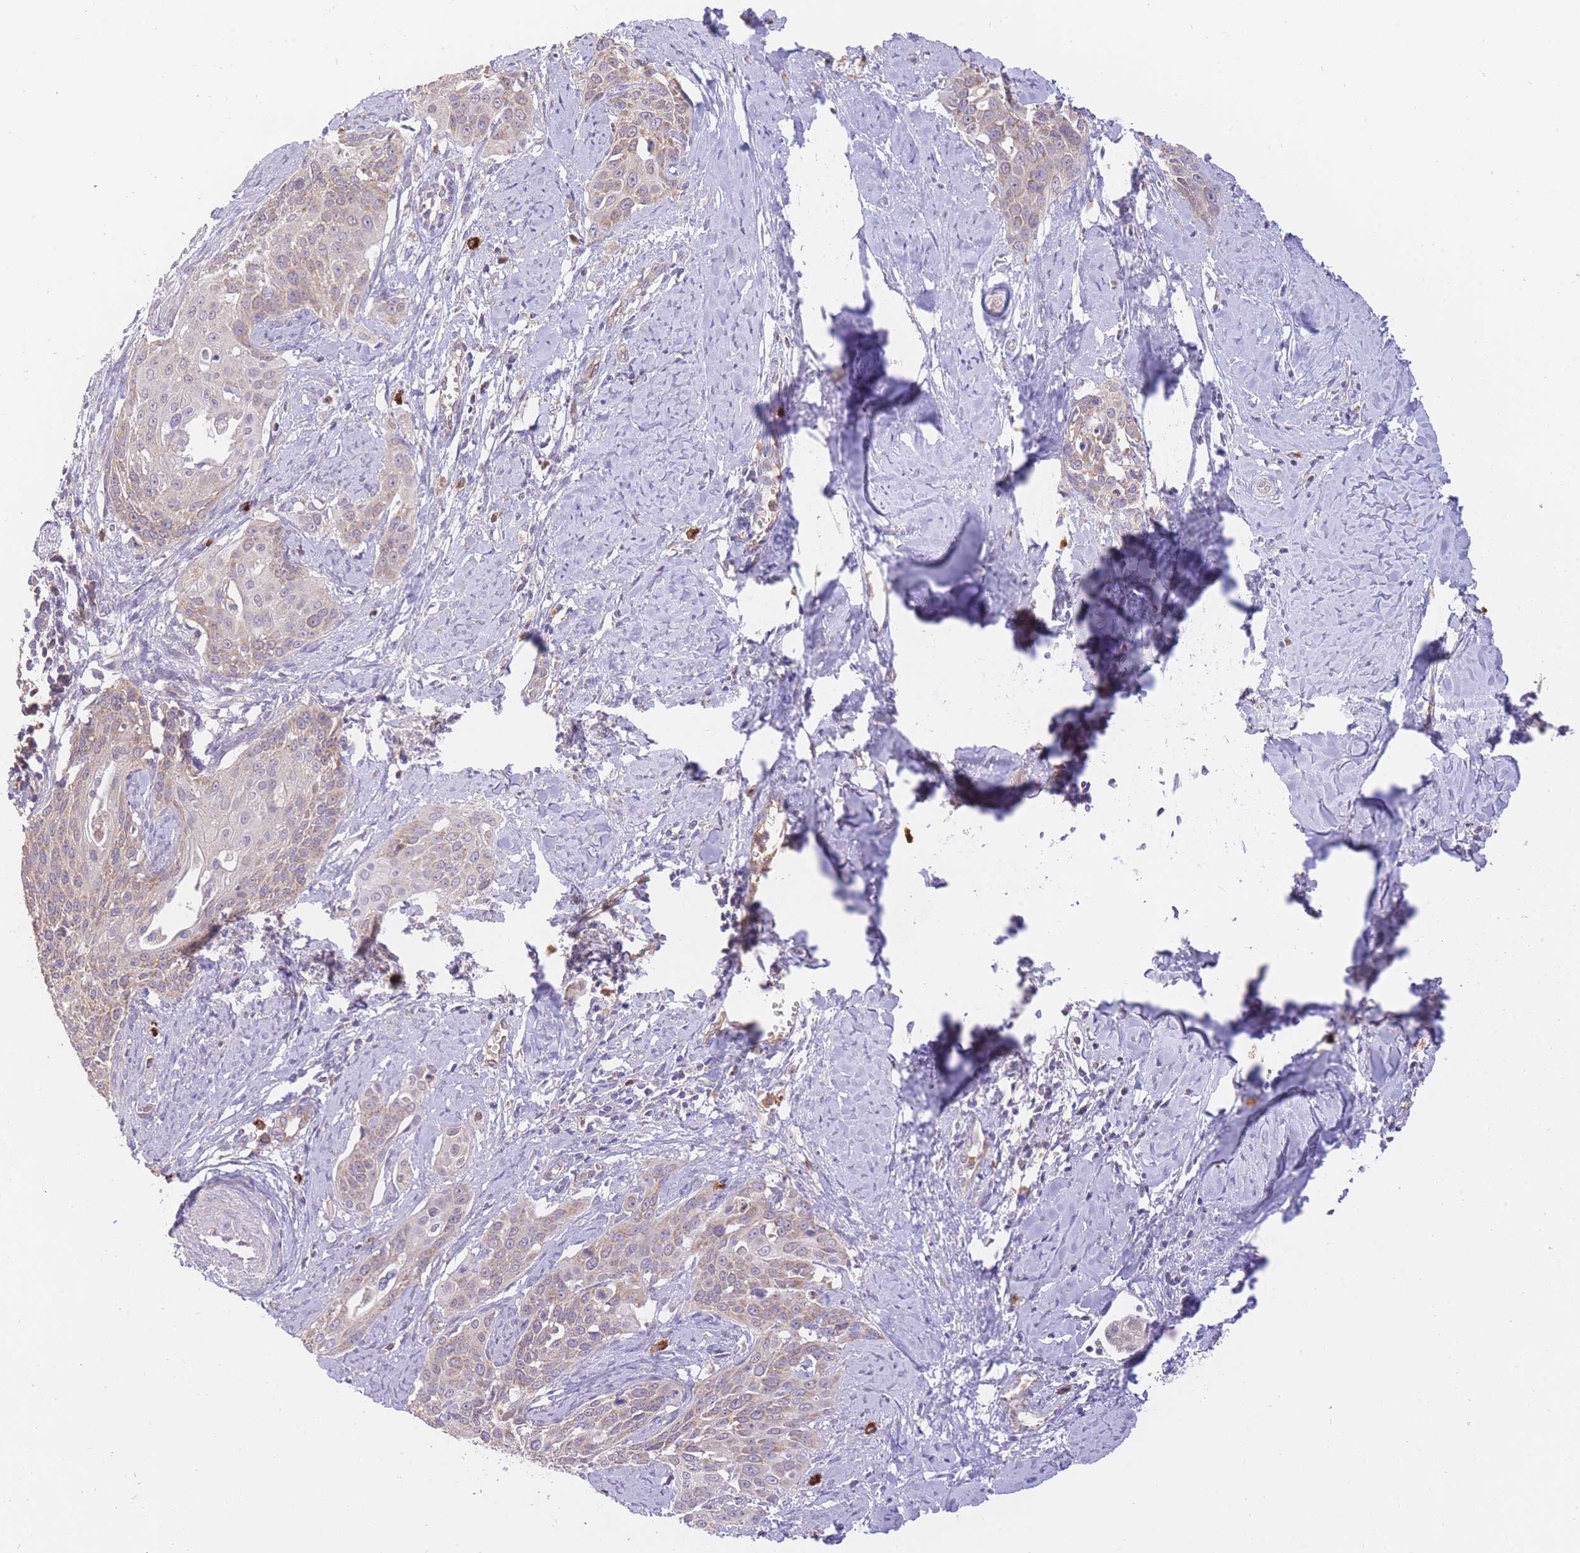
{"staining": {"intensity": "moderate", "quantity": ">75%", "location": "cytoplasmic/membranous"}, "tissue": "cervical cancer", "cell_type": "Tumor cells", "image_type": "cancer", "snomed": [{"axis": "morphology", "description": "Squamous cell carcinoma, NOS"}, {"axis": "topography", "description": "Cervix"}], "caption": "Immunohistochemistry staining of cervical squamous cell carcinoma, which exhibits medium levels of moderate cytoplasmic/membranous staining in approximately >75% of tumor cells indicating moderate cytoplasmic/membranous protein positivity. The staining was performed using DAB (3,3'-diaminobenzidine) (brown) for protein detection and nuclei were counterstained in hematoxylin (blue).", "gene": "PREP", "patient": {"sex": "female", "age": 44}}